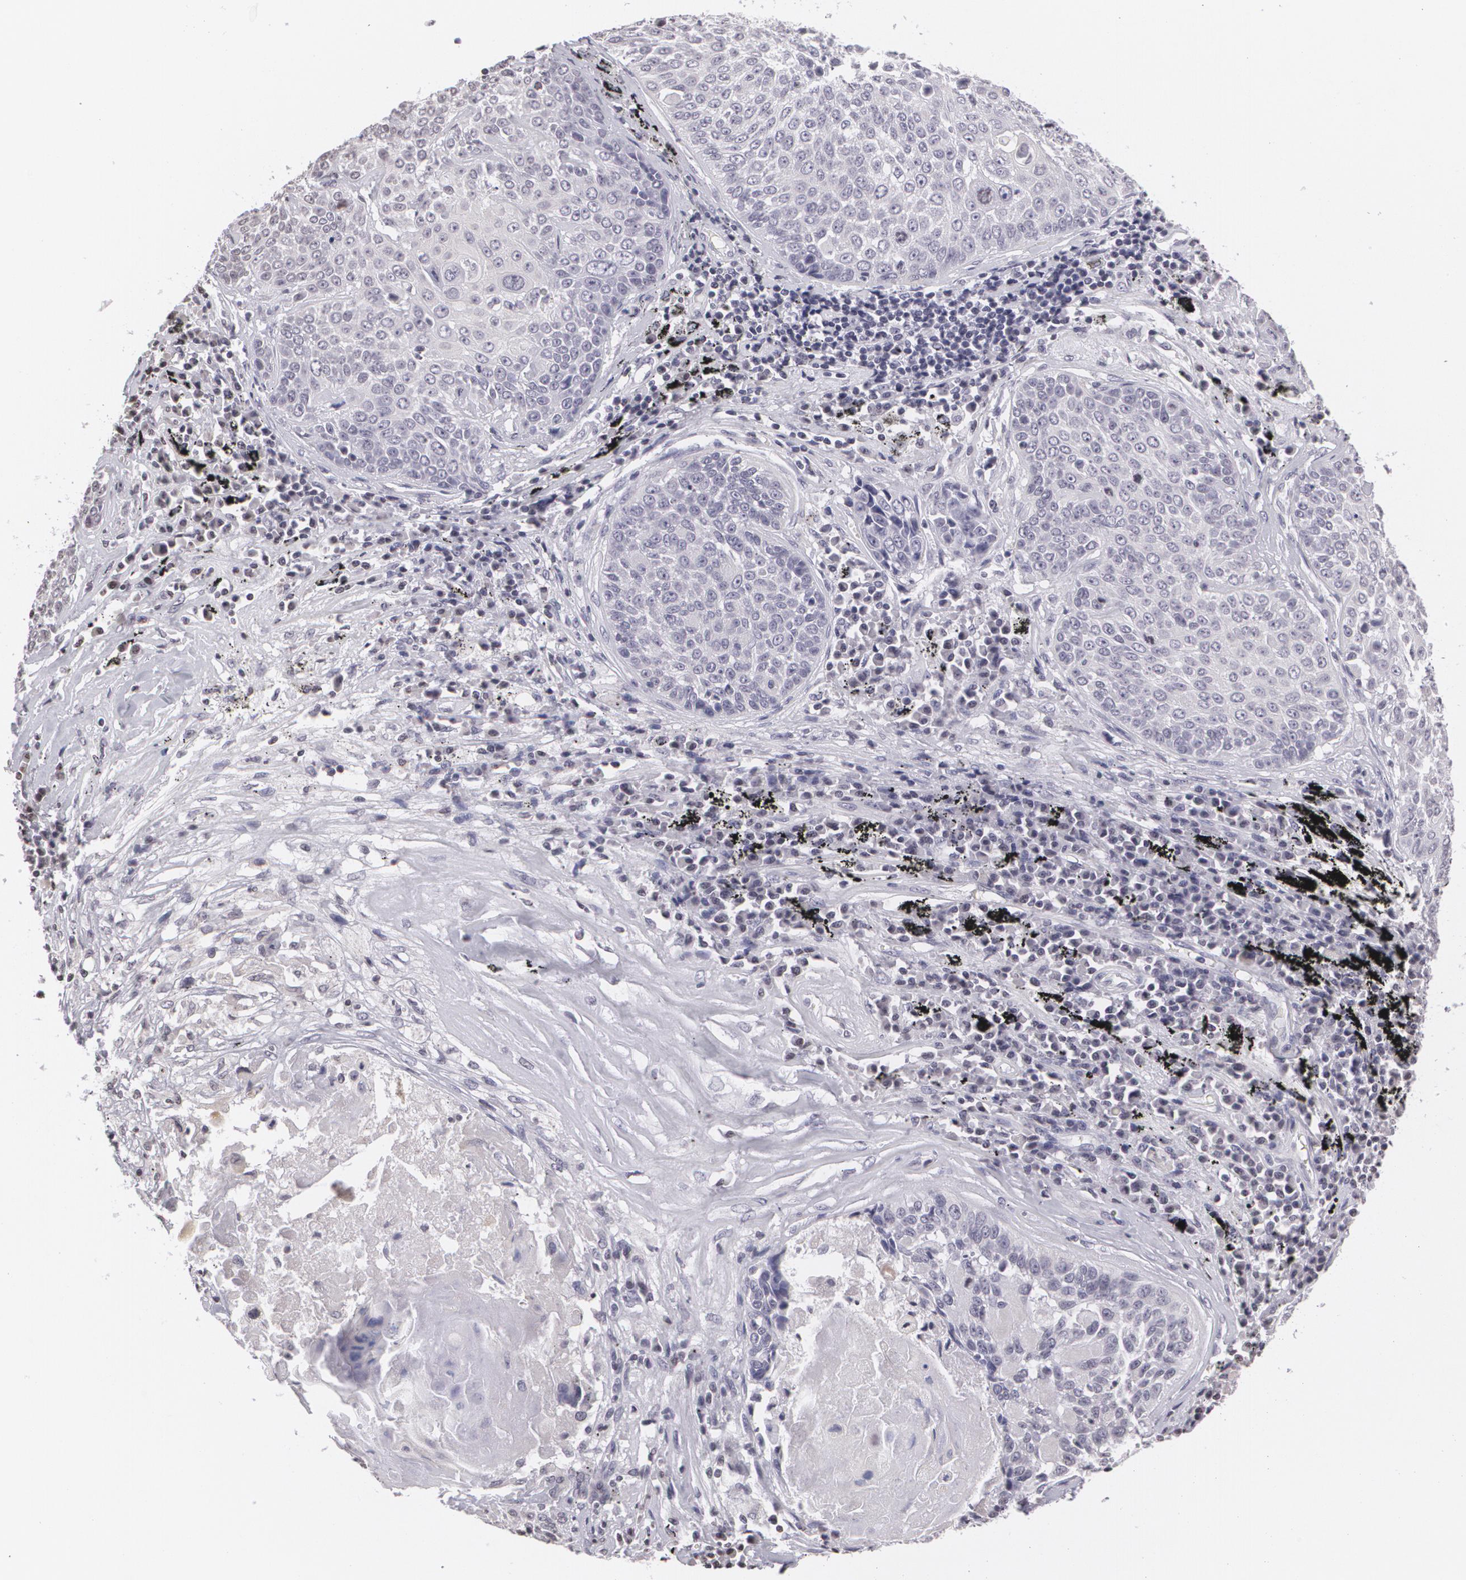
{"staining": {"intensity": "negative", "quantity": "none", "location": "none"}, "tissue": "lung cancer", "cell_type": "Tumor cells", "image_type": "cancer", "snomed": [{"axis": "morphology", "description": "Adenocarcinoma, NOS"}, {"axis": "topography", "description": "Lung"}], "caption": "High power microscopy photomicrograph of an immunohistochemistry micrograph of adenocarcinoma (lung), revealing no significant positivity in tumor cells.", "gene": "MUC1", "patient": {"sex": "male", "age": 60}}